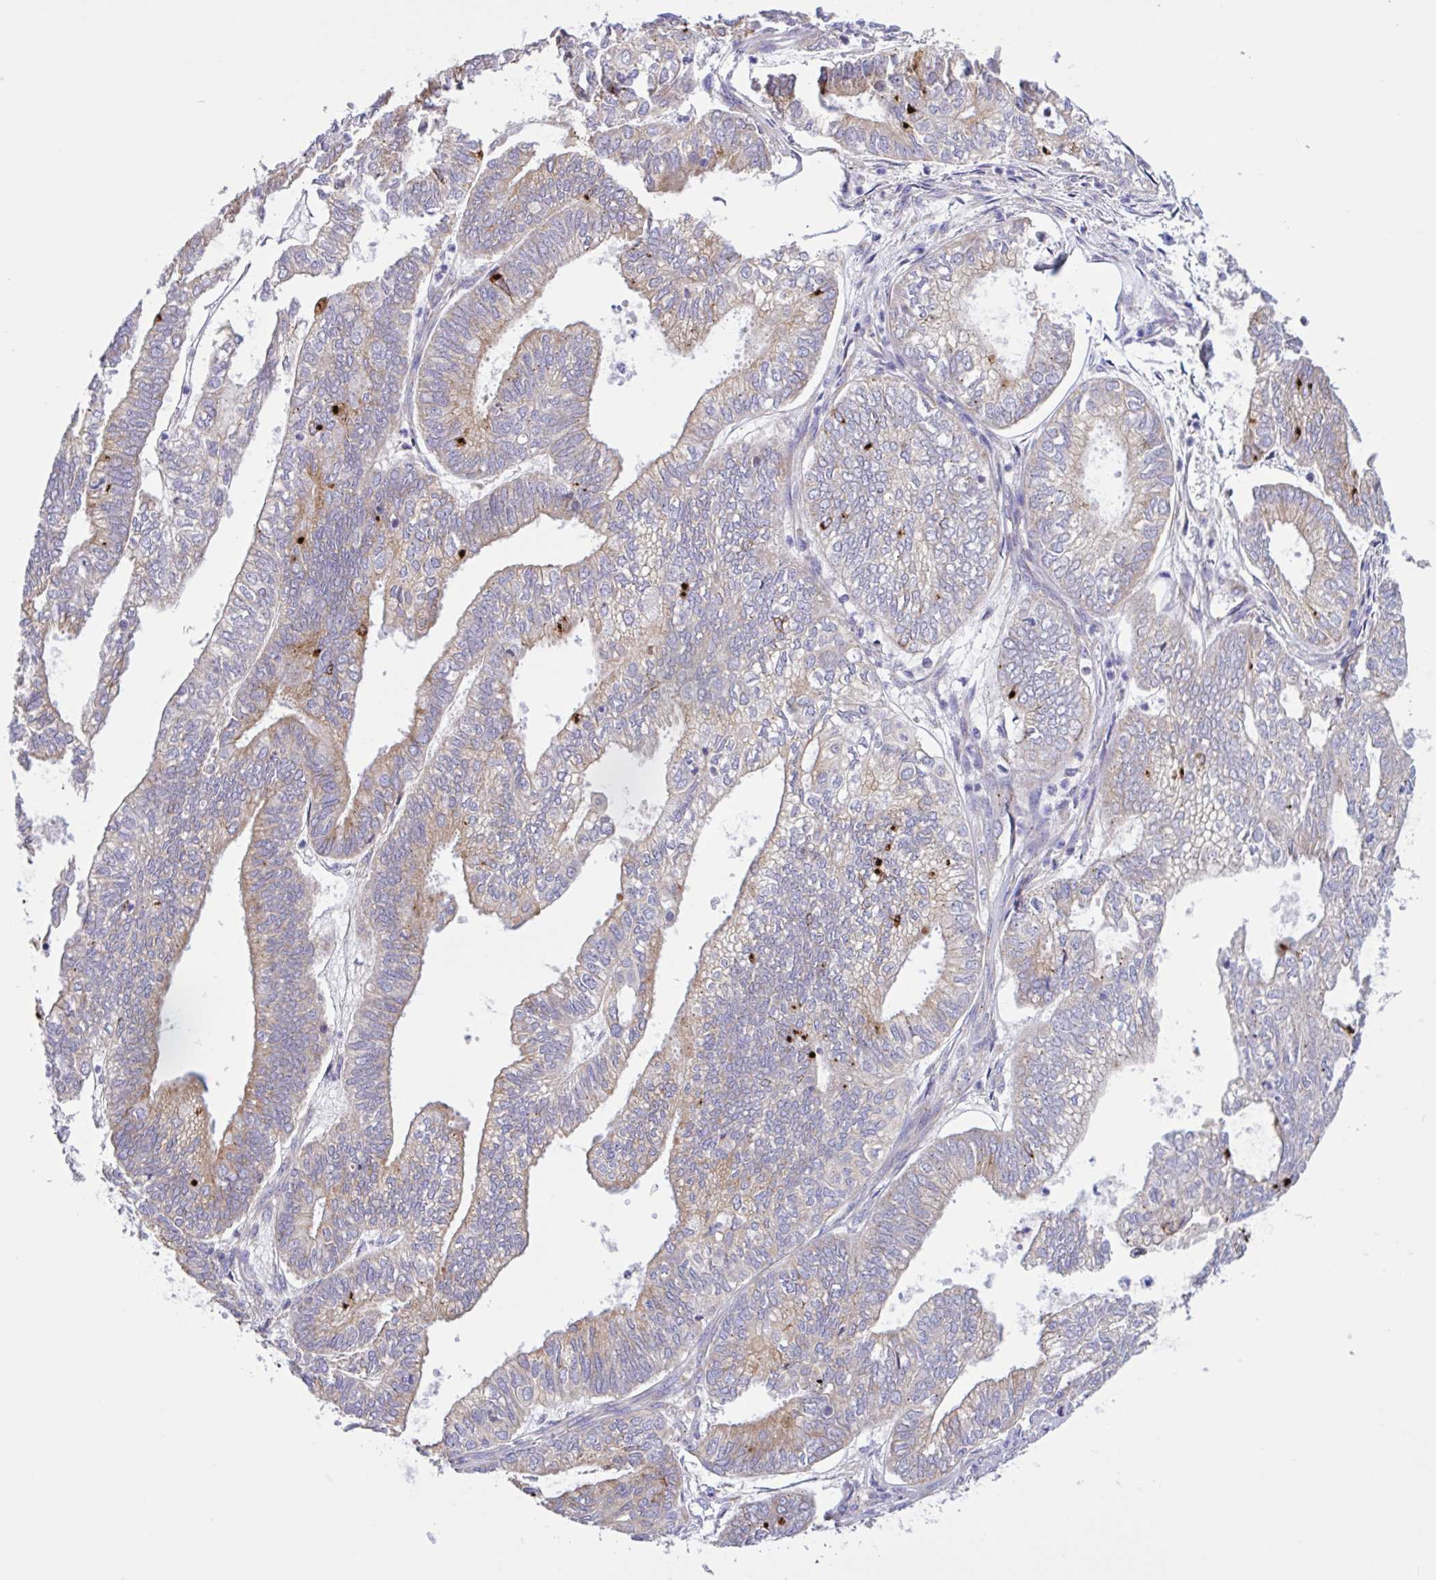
{"staining": {"intensity": "weak", "quantity": "<25%", "location": "cytoplasmic/membranous"}, "tissue": "ovarian cancer", "cell_type": "Tumor cells", "image_type": "cancer", "snomed": [{"axis": "morphology", "description": "Carcinoma, endometroid"}, {"axis": "topography", "description": "Ovary"}], "caption": "IHC of endometroid carcinoma (ovarian) demonstrates no staining in tumor cells.", "gene": "DSC3", "patient": {"sex": "female", "age": 64}}